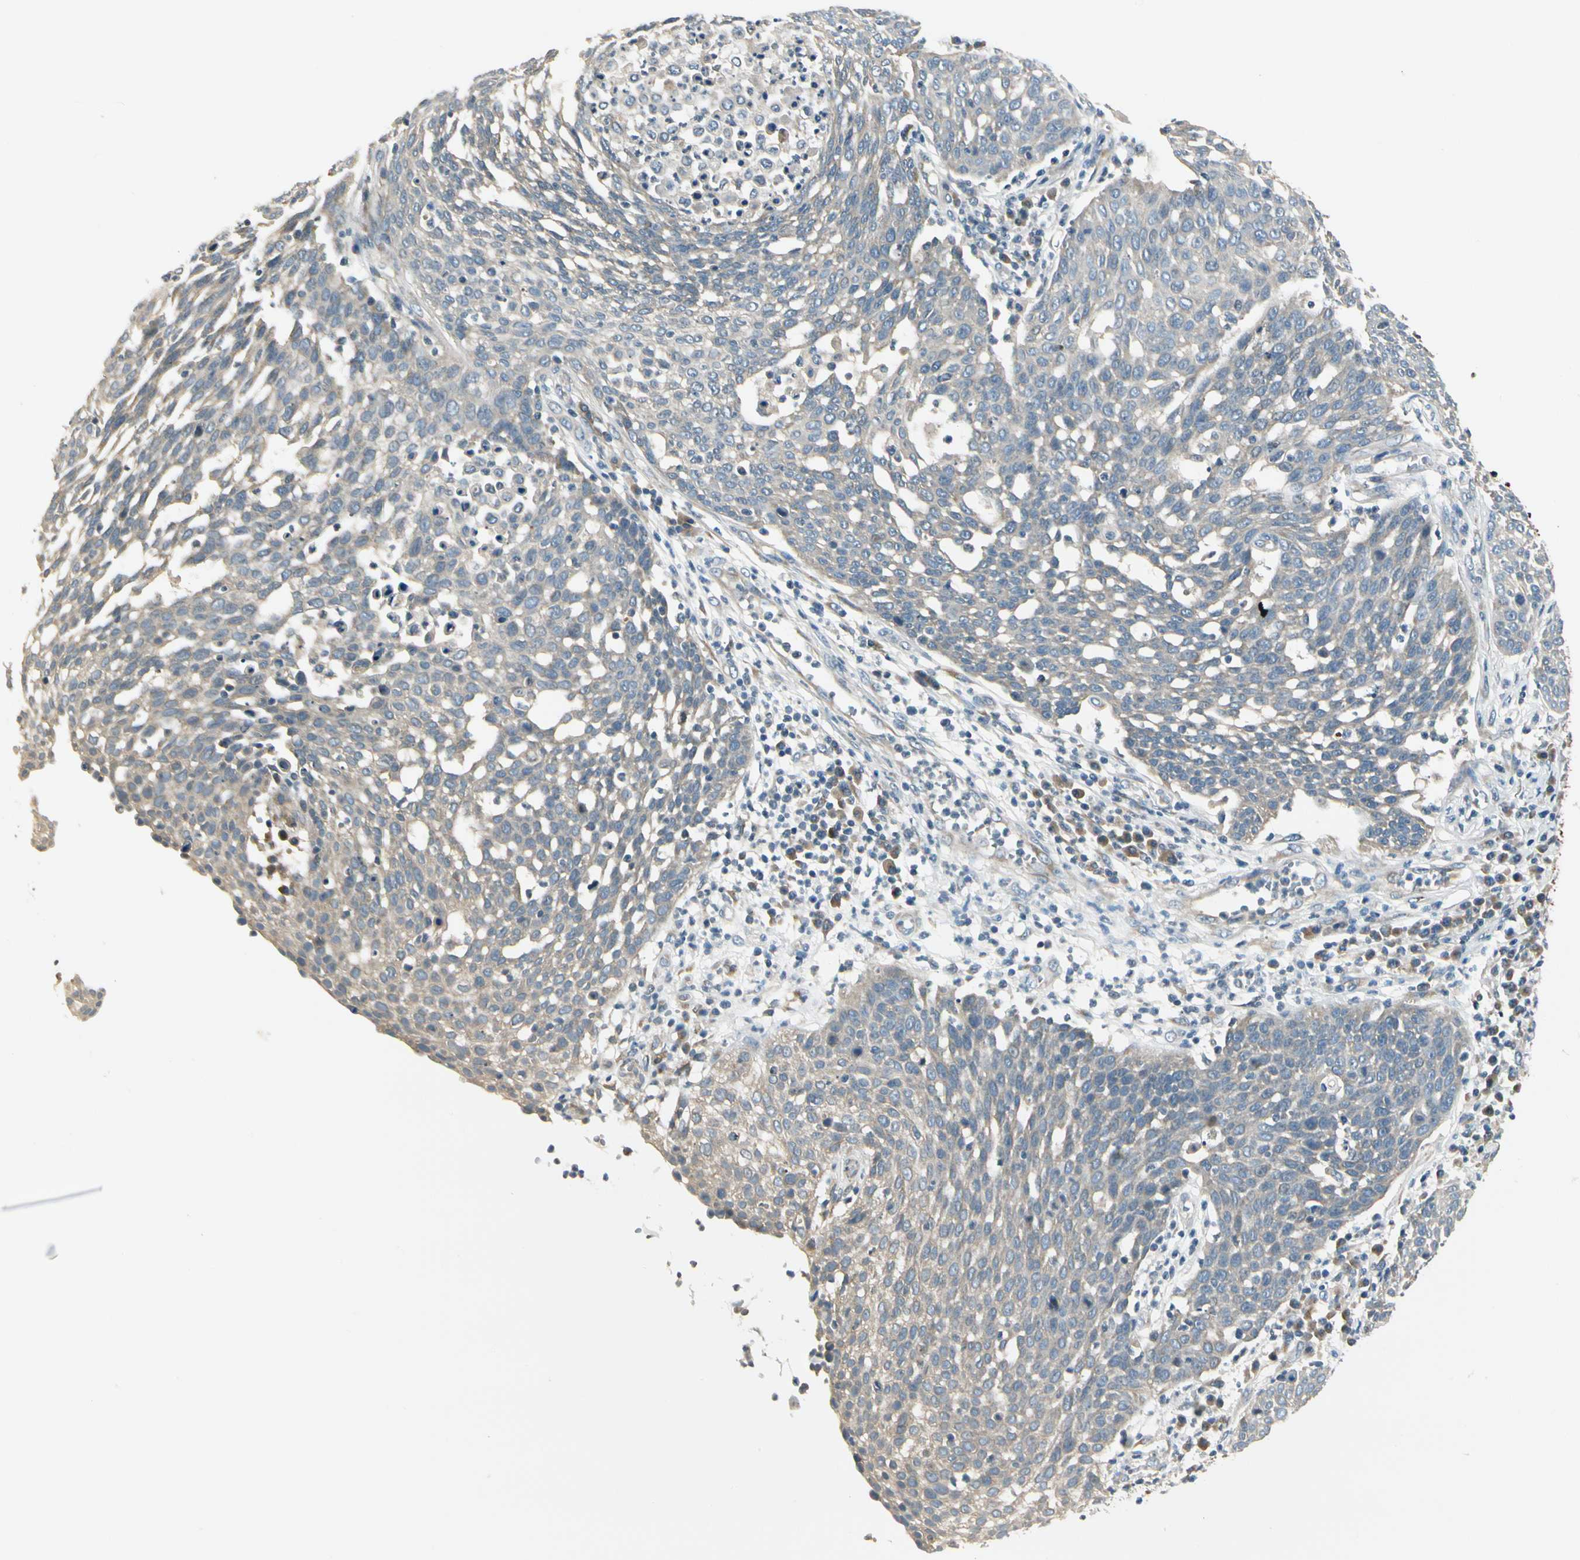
{"staining": {"intensity": "weak", "quantity": "25%-75%", "location": "cytoplasmic/membranous"}, "tissue": "cervical cancer", "cell_type": "Tumor cells", "image_type": "cancer", "snomed": [{"axis": "morphology", "description": "Squamous cell carcinoma, NOS"}, {"axis": "topography", "description": "Cervix"}], "caption": "Human cervical cancer (squamous cell carcinoma) stained for a protein (brown) demonstrates weak cytoplasmic/membranous positive staining in about 25%-75% of tumor cells.", "gene": "BNIP1", "patient": {"sex": "female", "age": 34}}